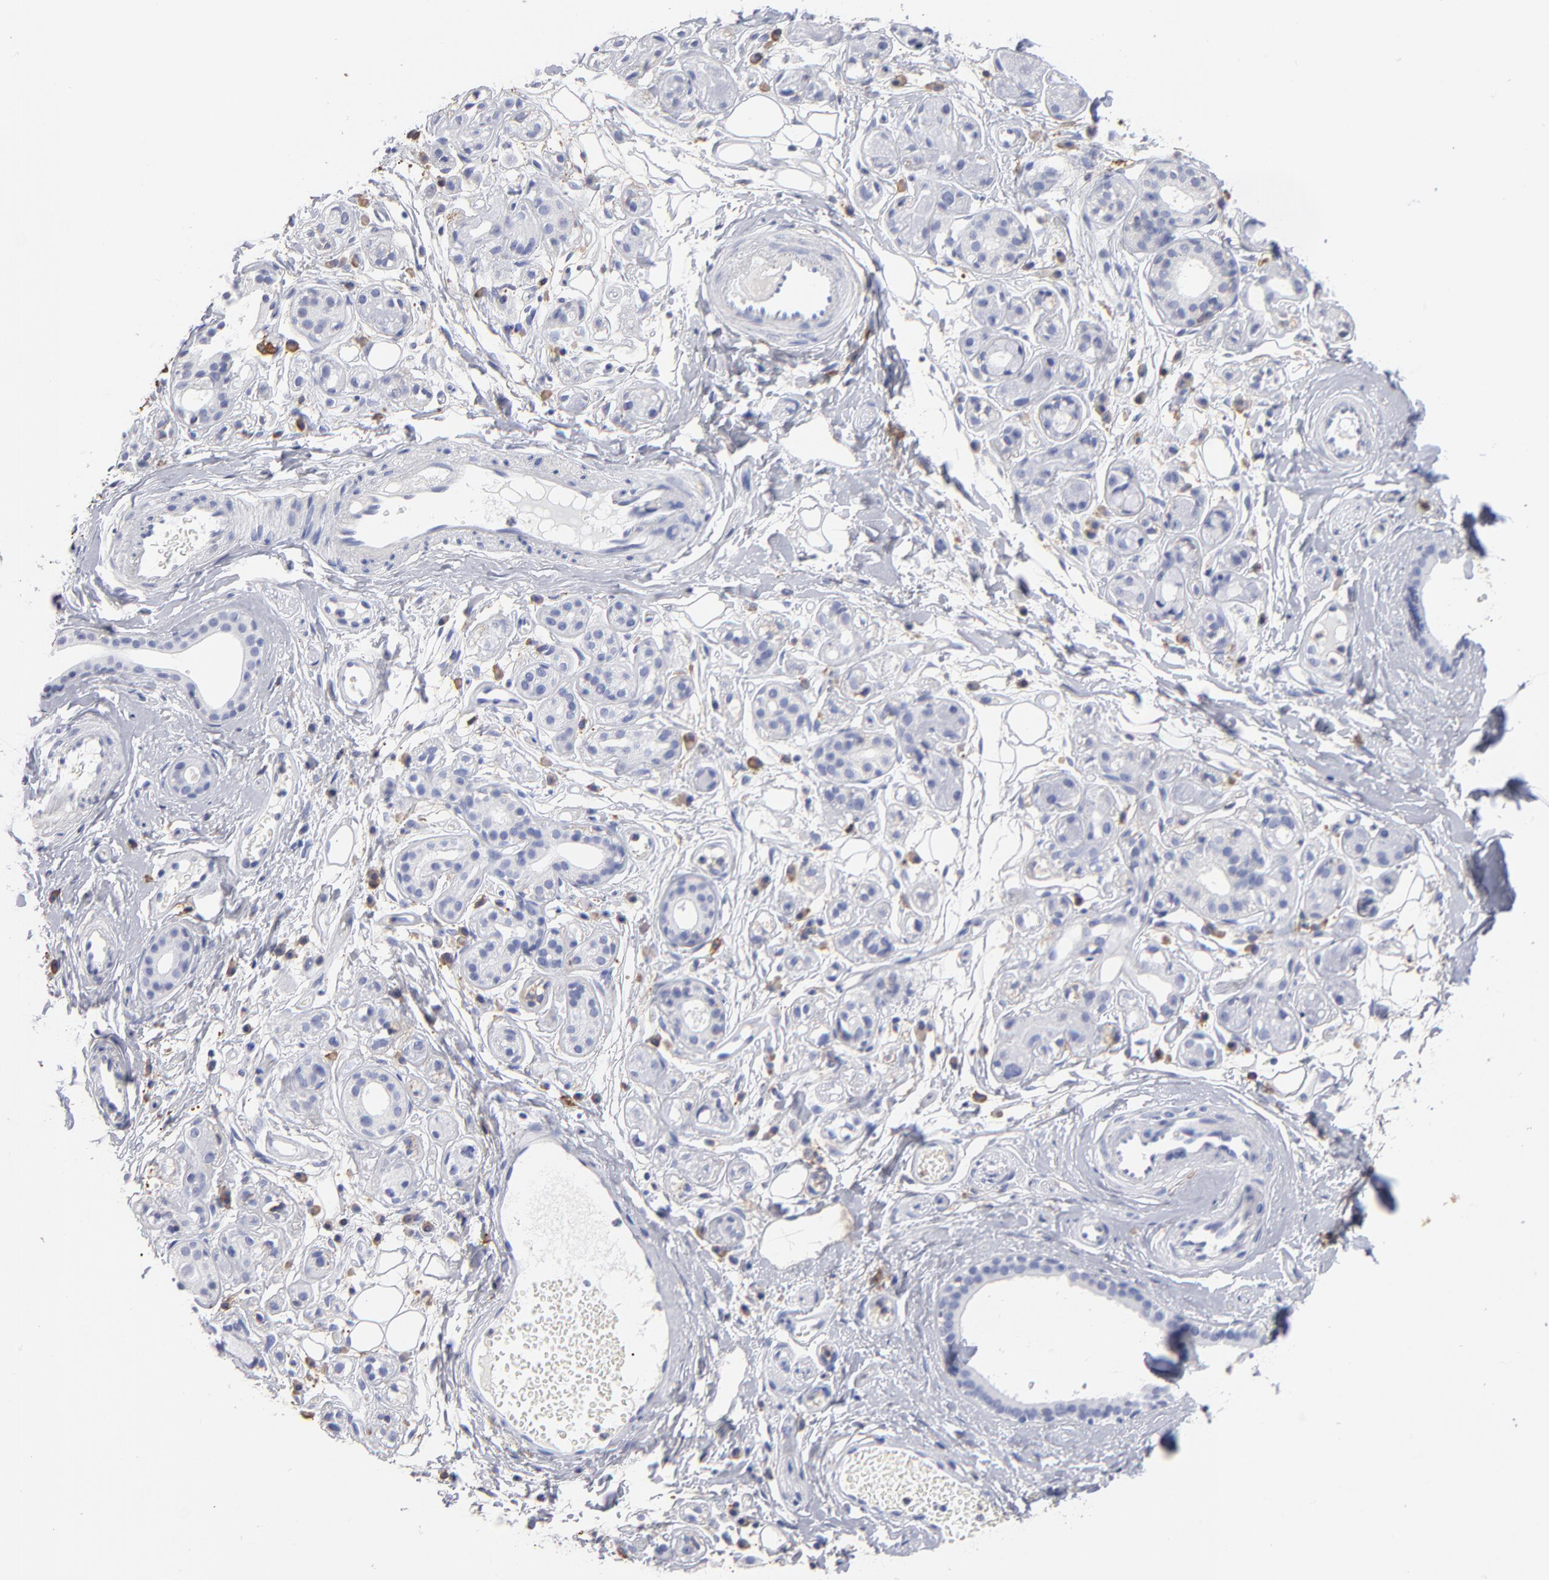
{"staining": {"intensity": "negative", "quantity": "none", "location": "none"}, "tissue": "salivary gland", "cell_type": "Glandular cells", "image_type": "normal", "snomed": [{"axis": "morphology", "description": "Normal tissue, NOS"}, {"axis": "topography", "description": "Salivary gland"}], "caption": "A high-resolution image shows immunohistochemistry staining of unremarkable salivary gland, which displays no significant positivity in glandular cells.", "gene": "LAT2", "patient": {"sex": "male", "age": 54}}